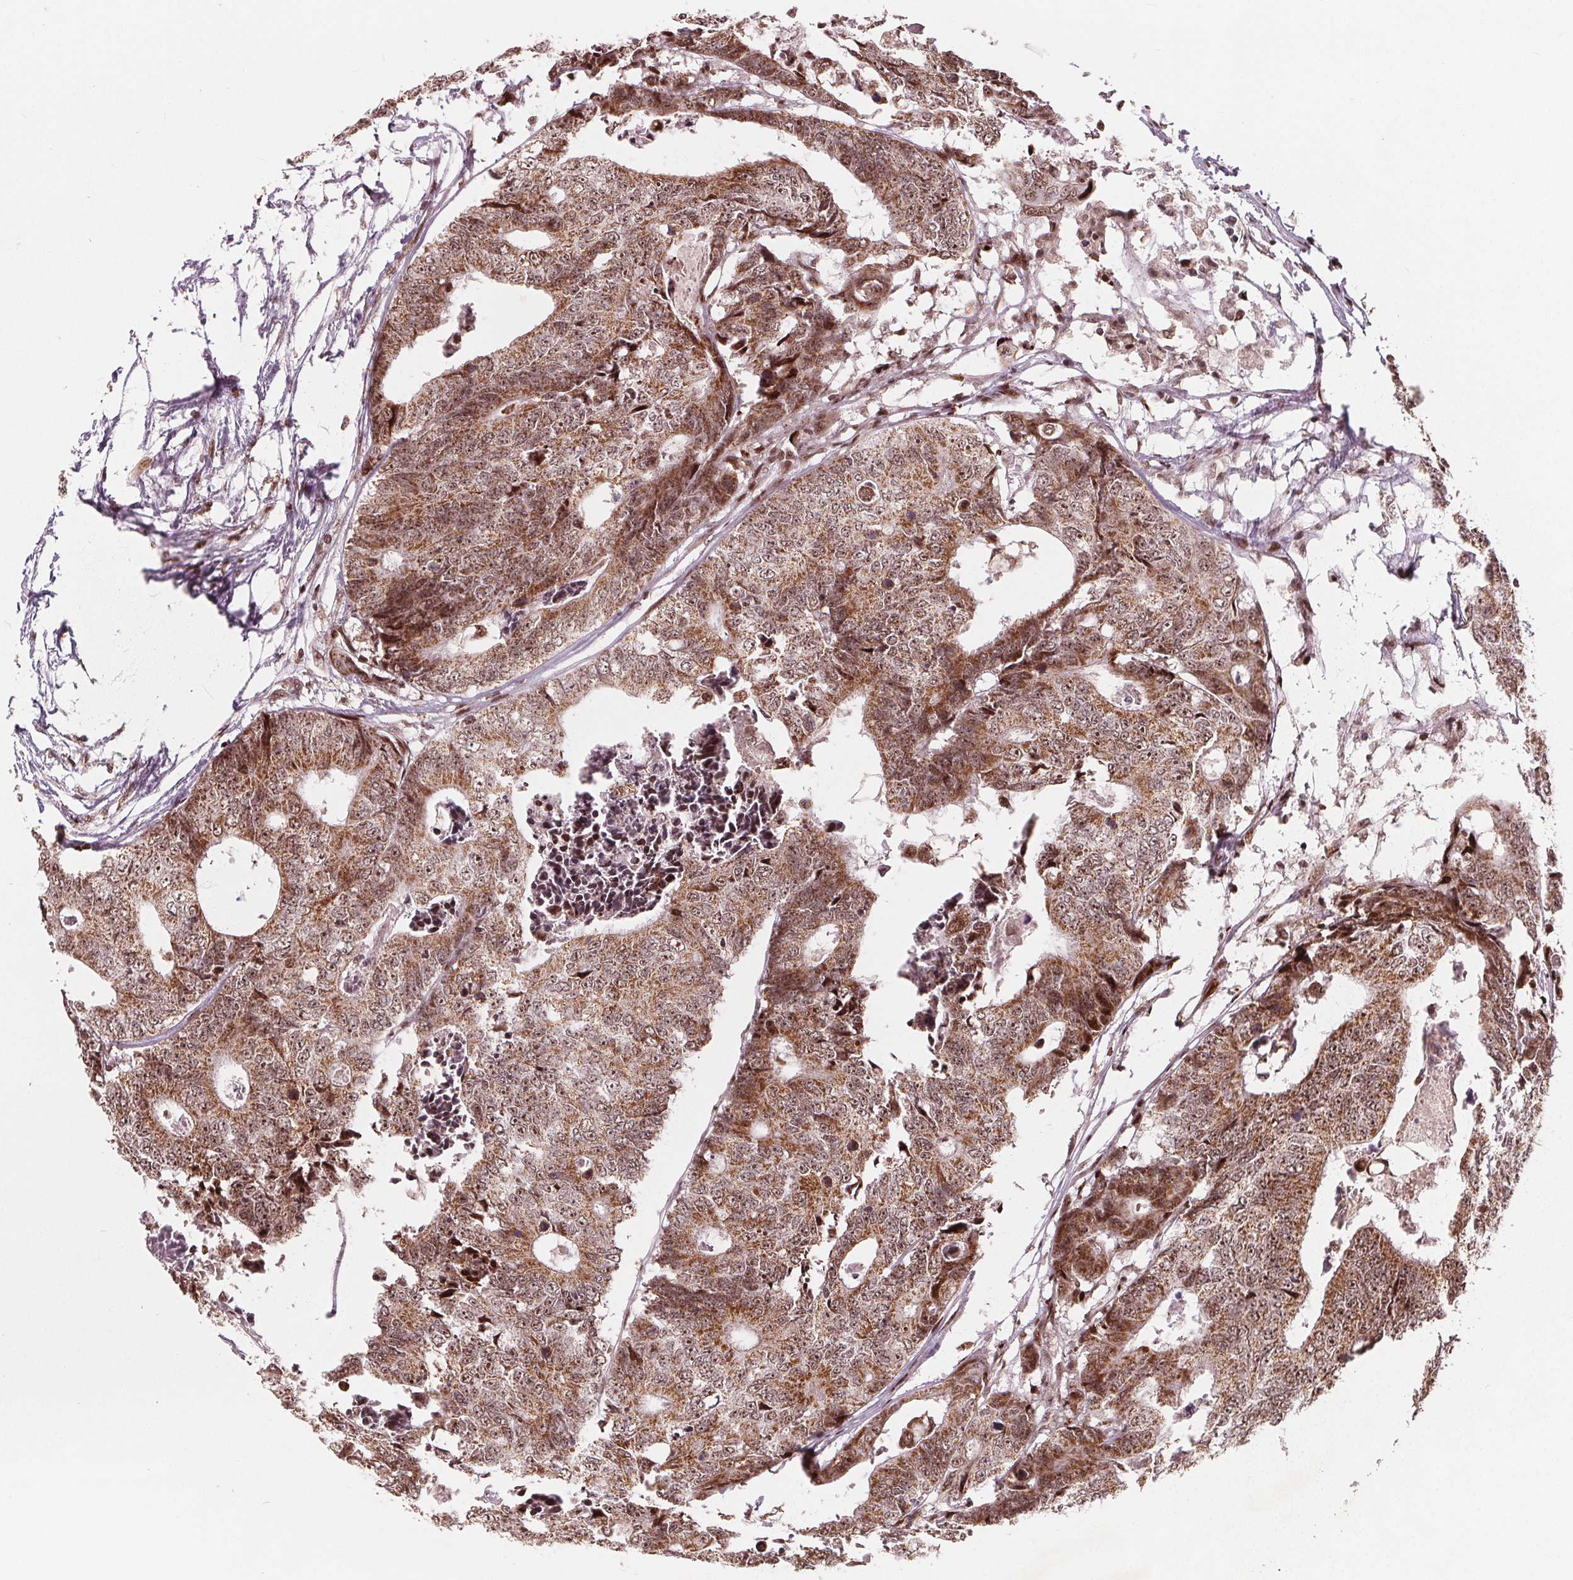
{"staining": {"intensity": "strong", "quantity": ">75%", "location": "cytoplasmic/membranous,nuclear"}, "tissue": "colorectal cancer", "cell_type": "Tumor cells", "image_type": "cancer", "snomed": [{"axis": "morphology", "description": "Adenocarcinoma, NOS"}, {"axis": "topography", "description": "Colon"}], "caption": "This is a micrograph of immunohistochemistry staining of colorectal cancer (adenocarcinoma), which shows strong staining in the cytoplasmic/membranous and nuclear of tumor cells.", "gene": "SNRNP35", "patient": {"sex": "female", "age": 48}}